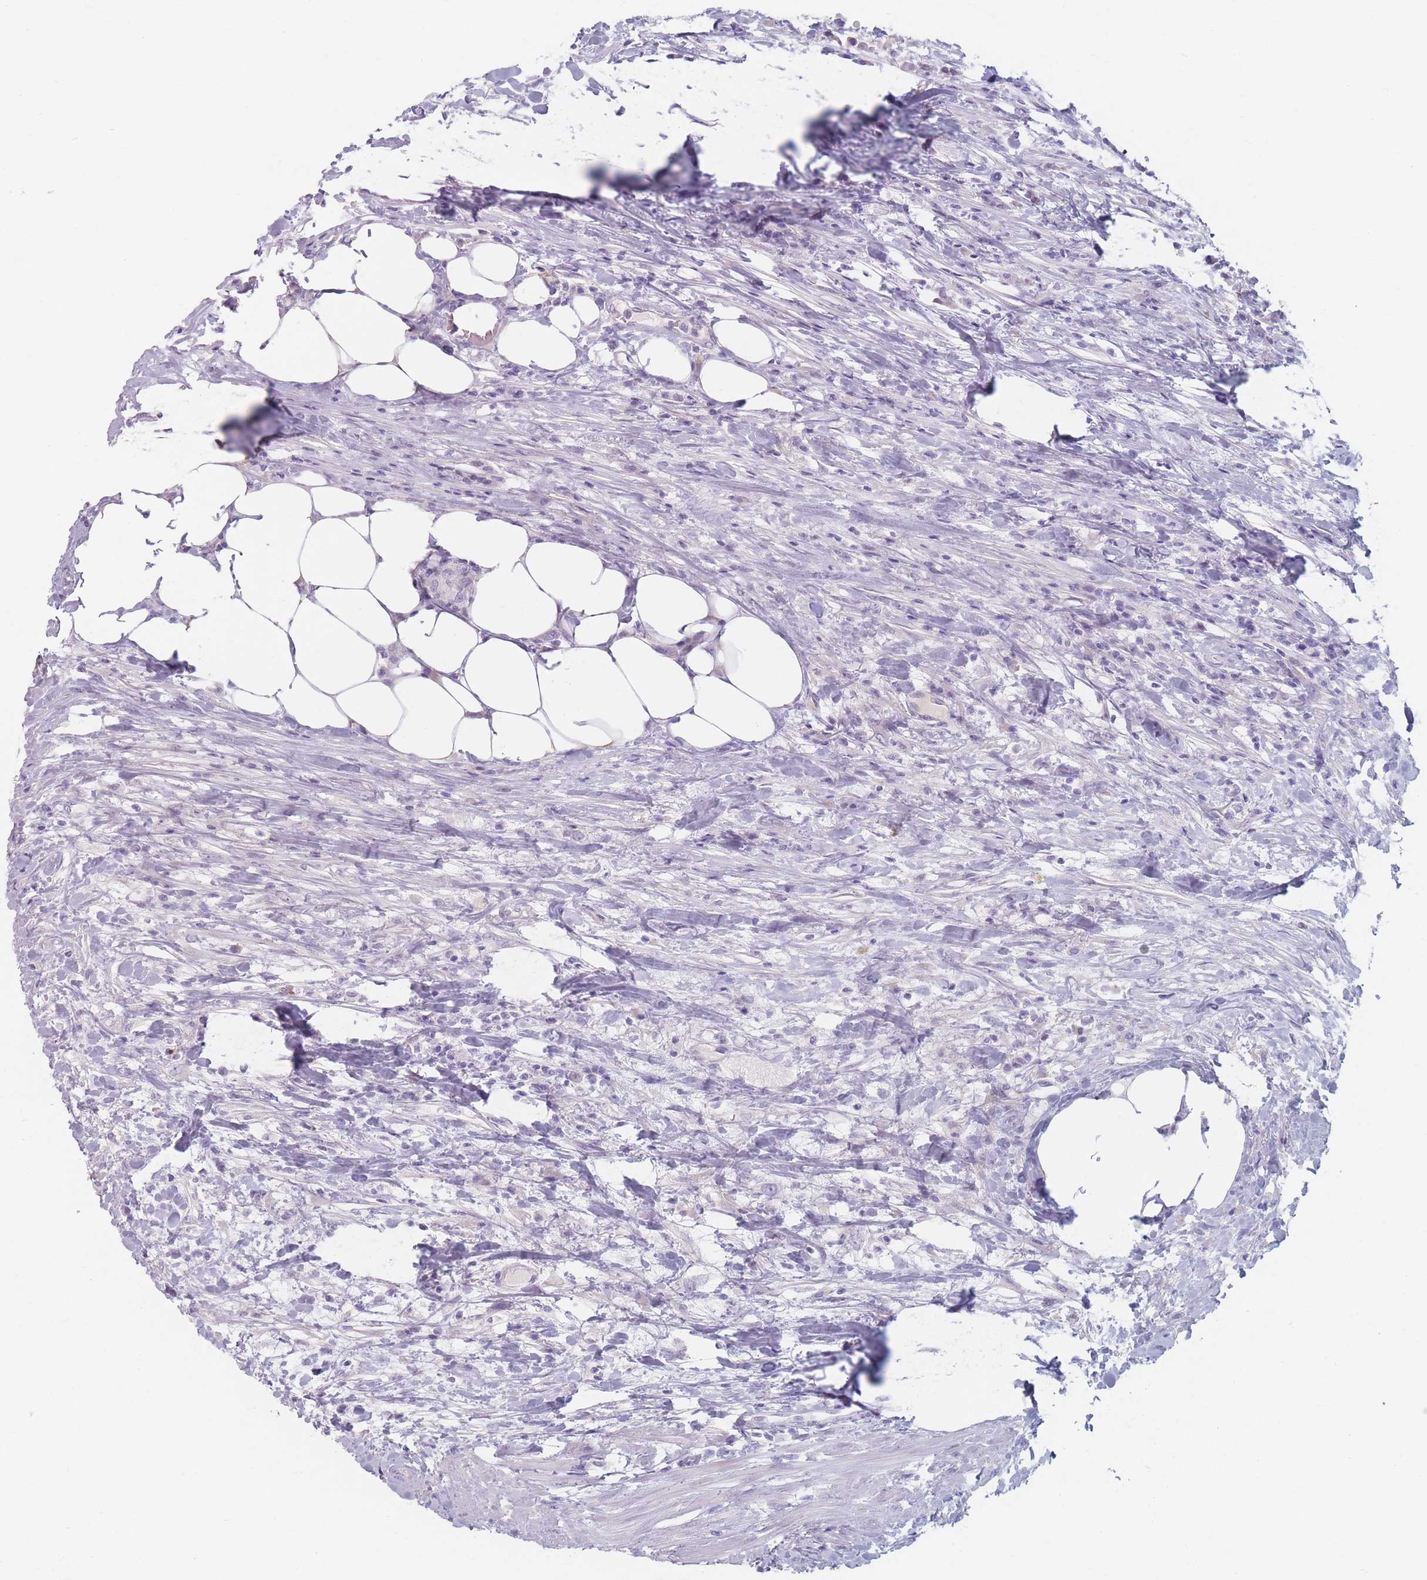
{"staining": {"intensity": "negative", "quantity": "none", "location": "none"}, "tissue": "urothelial cancer", "cell_type": "Tumor cells", "image_type": "cancer", "snomed": [{"axis": "morphology", "description": "Urothelial carcinoma, High grade"}, {"axis": "topography", "description": "Urinary bladder"}], "caption": "The micrograph shows no significant positivity in tumor cells of urothelial carcinoma (high-grade).", "gene": "PIGM", "patient": {"sex": "male", "age": 61}}